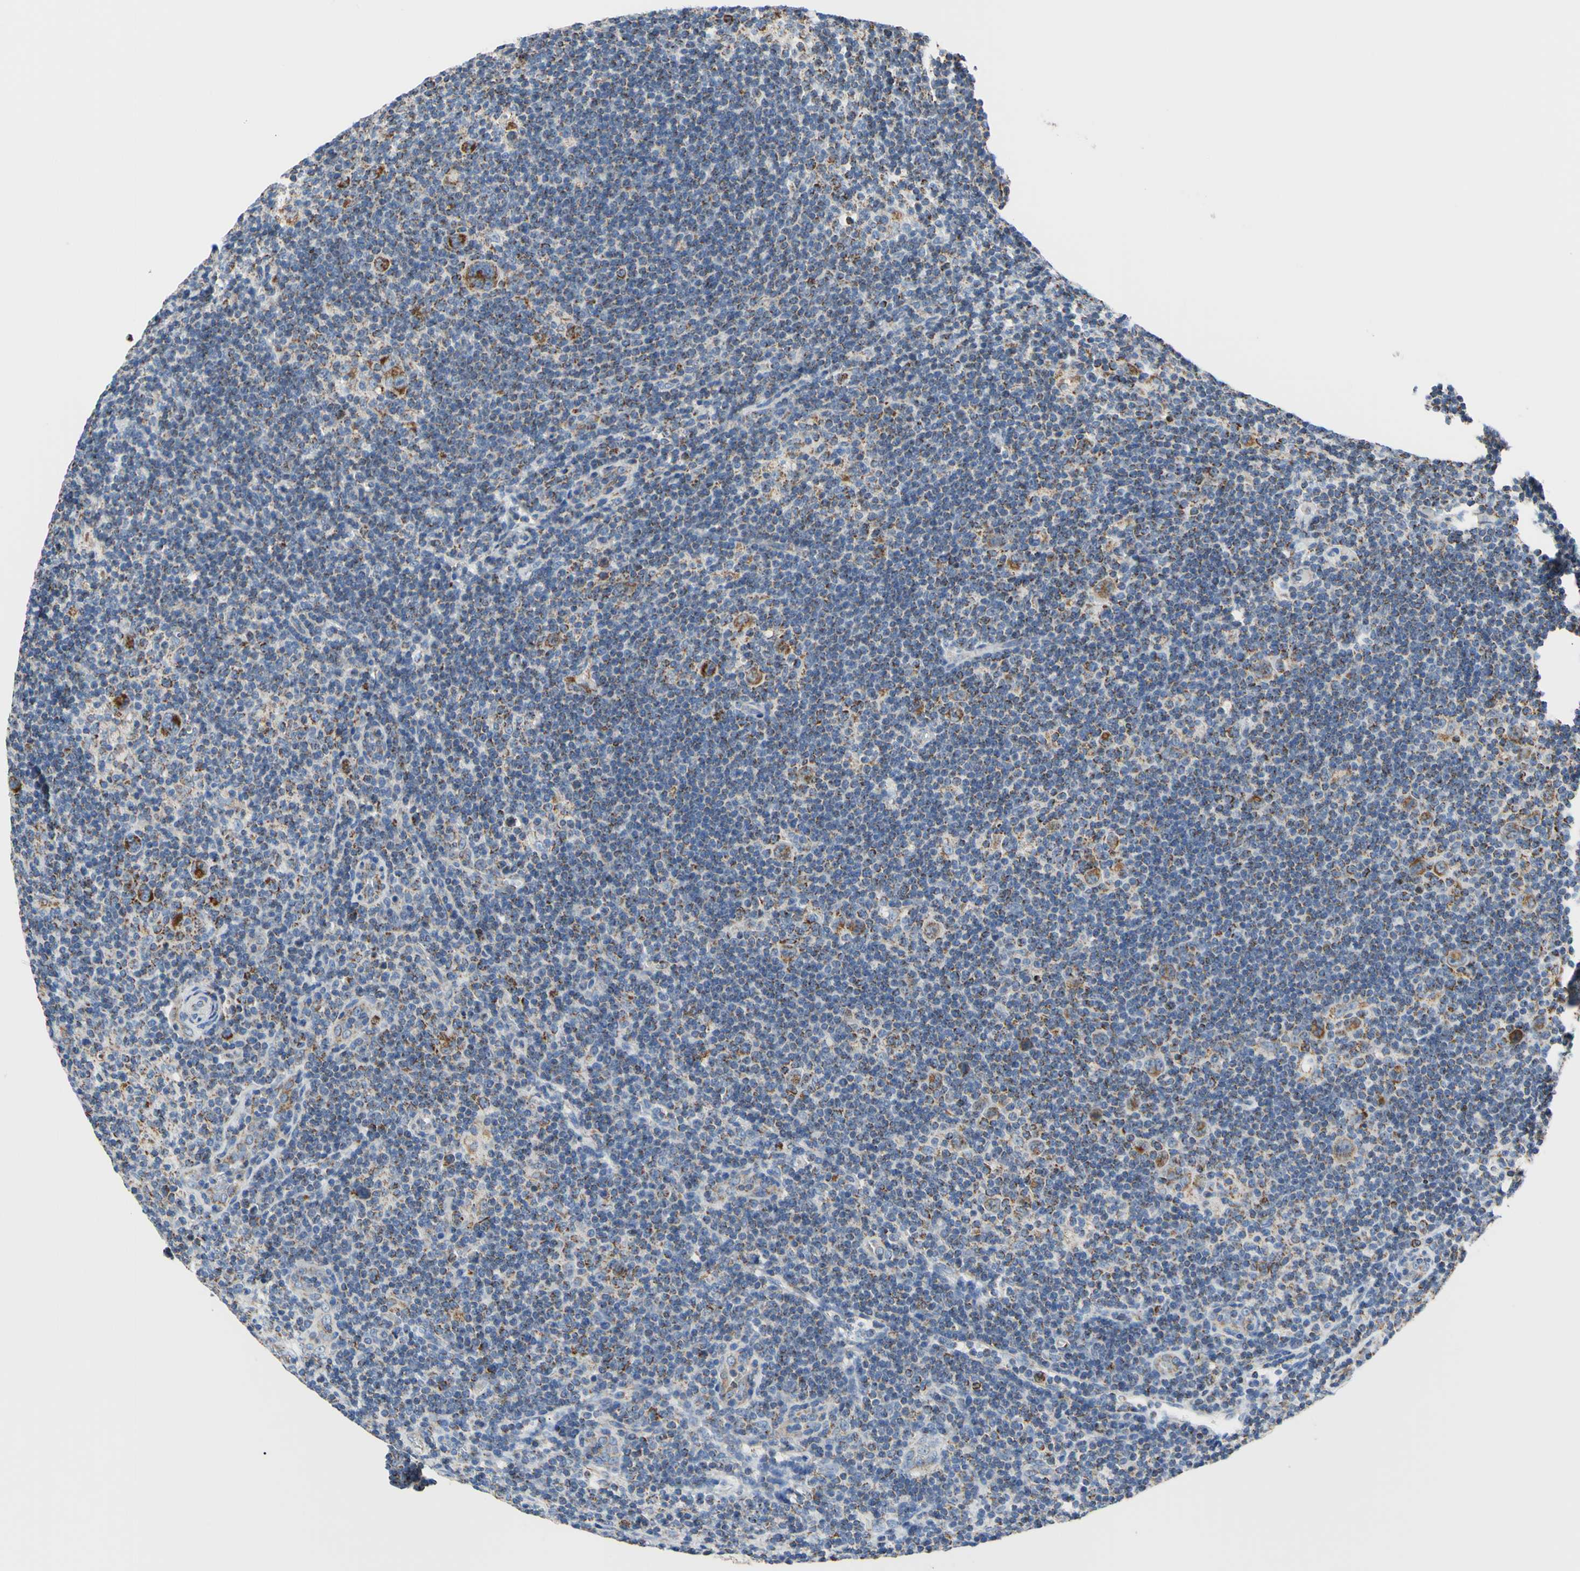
{"staining": {"intensity": "strong", "quantity": ">75%", "location": "cytoplasmic/membranous"}, "tissue": "lymphoma", "cell_type": "Tumor cells", "image_type": "cancer", "snomed": [{"axis": "morphology", "description": "Hodgkin's disease, NOS"}, {"axis": "topography", "description": "Lymph node"}], "caption": "Immunohistochemical staining of human Hodgkin's disease demonstrates high levels of strong cytoplasmic/membranous staining in about >75% of tumor cells.", "gene": "CLPP", "patient": {"sex": "female", "age": 57}}